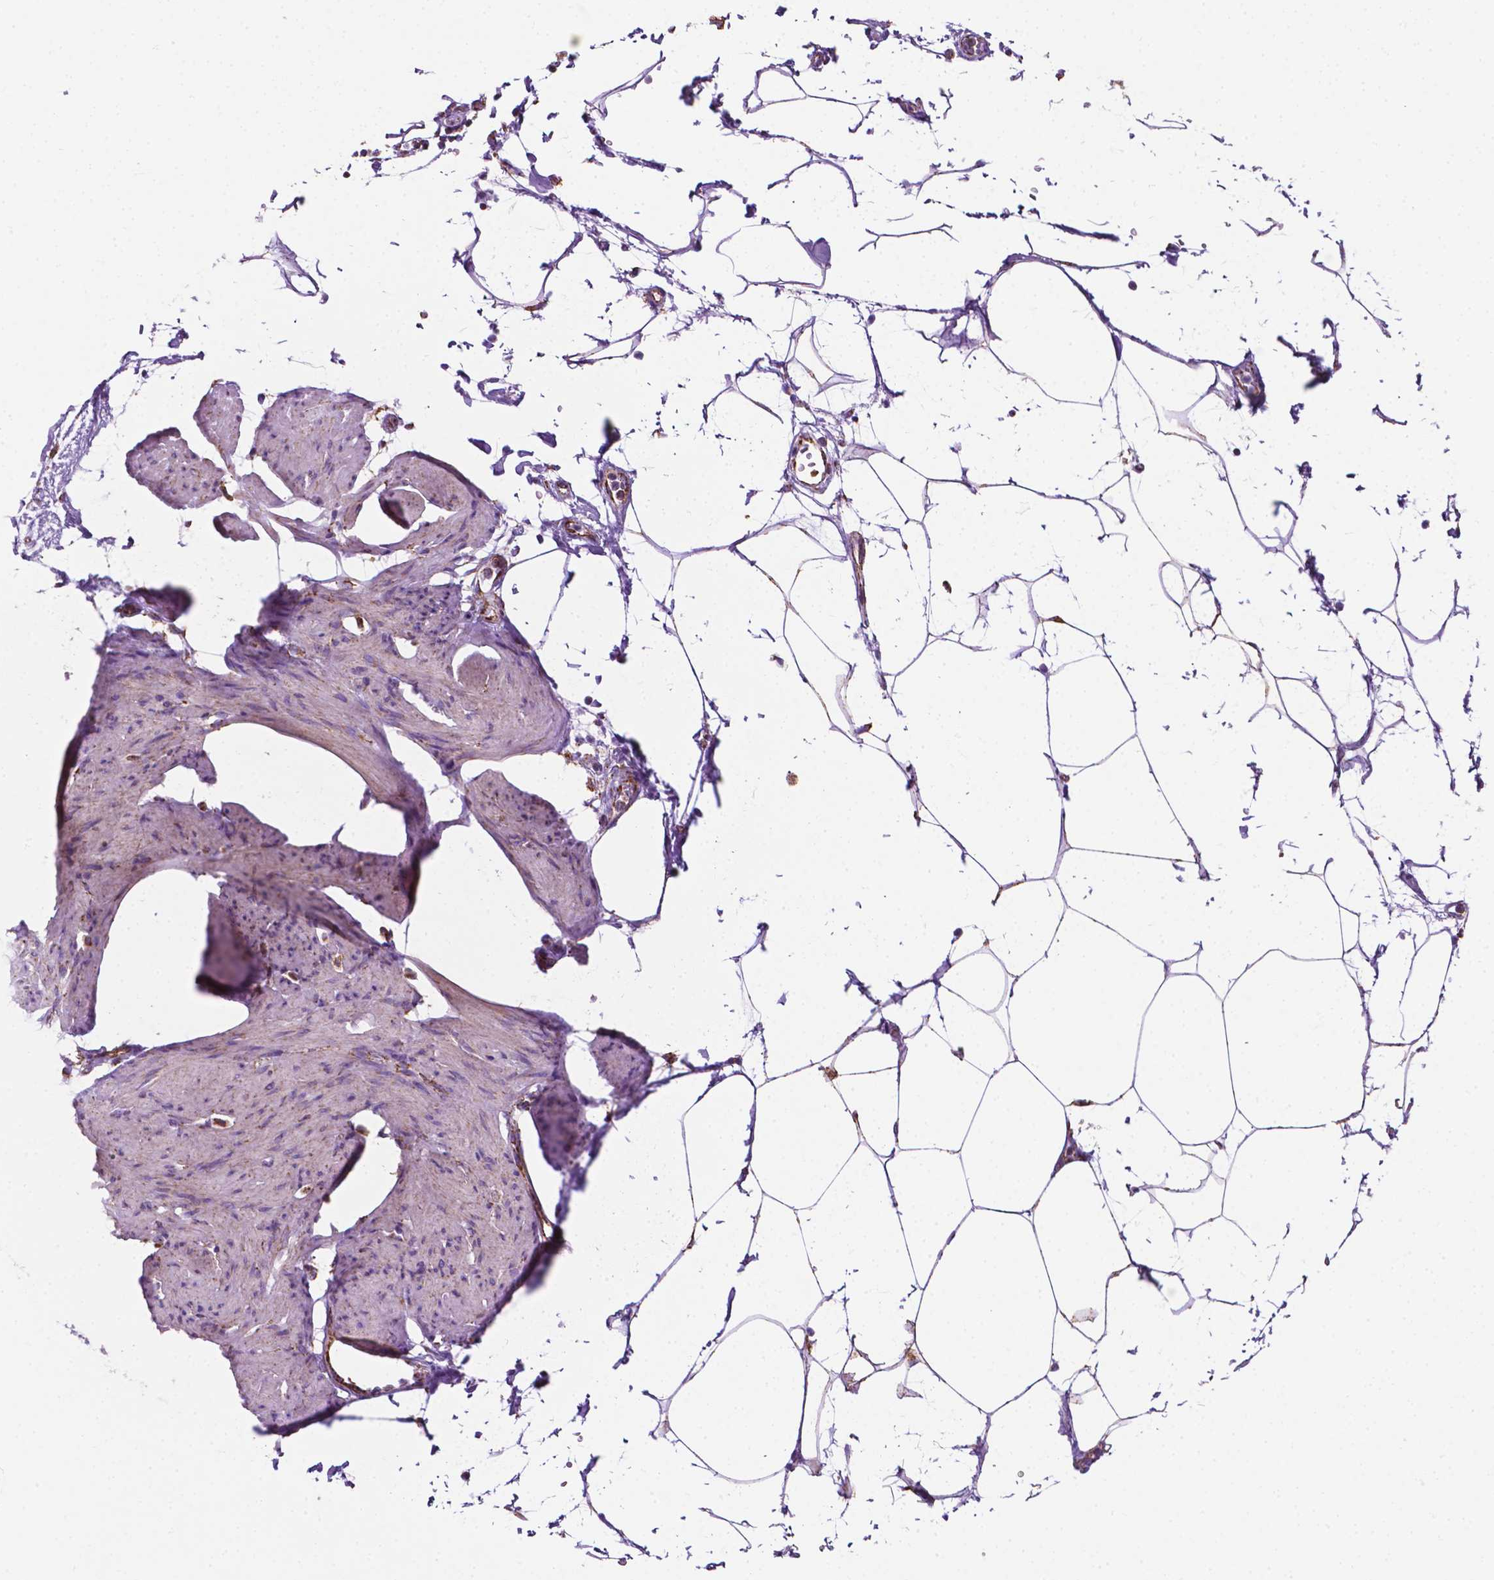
{"staining": {"intensity": "moderate", "quantity": "<25%", "location": "cytoplasmic/membranous"}, "tissue": "smooth muscle", "cell_type": "Smooth muscle cells", "image_type": "normal", "snomed": [{"axis": "morphology", "description": "Normal tissue, NOS"}, {"axis": "topography", "description": "Adipose tissue"}, {"axis": "topography", "description": "Smooth muscle"}, {"axis": "topography", "description": "Peripheral nerve tissue"}], "caption": "A brown stain highlights moderate cytoplasmic/membranous staining of a protein in smooth muscle cells of normal human smooth muscle. (IHC, brightfield microscopy, high magnification).", "gene": "RMDN3", "patient": {"sex": "male", "age": 83}}